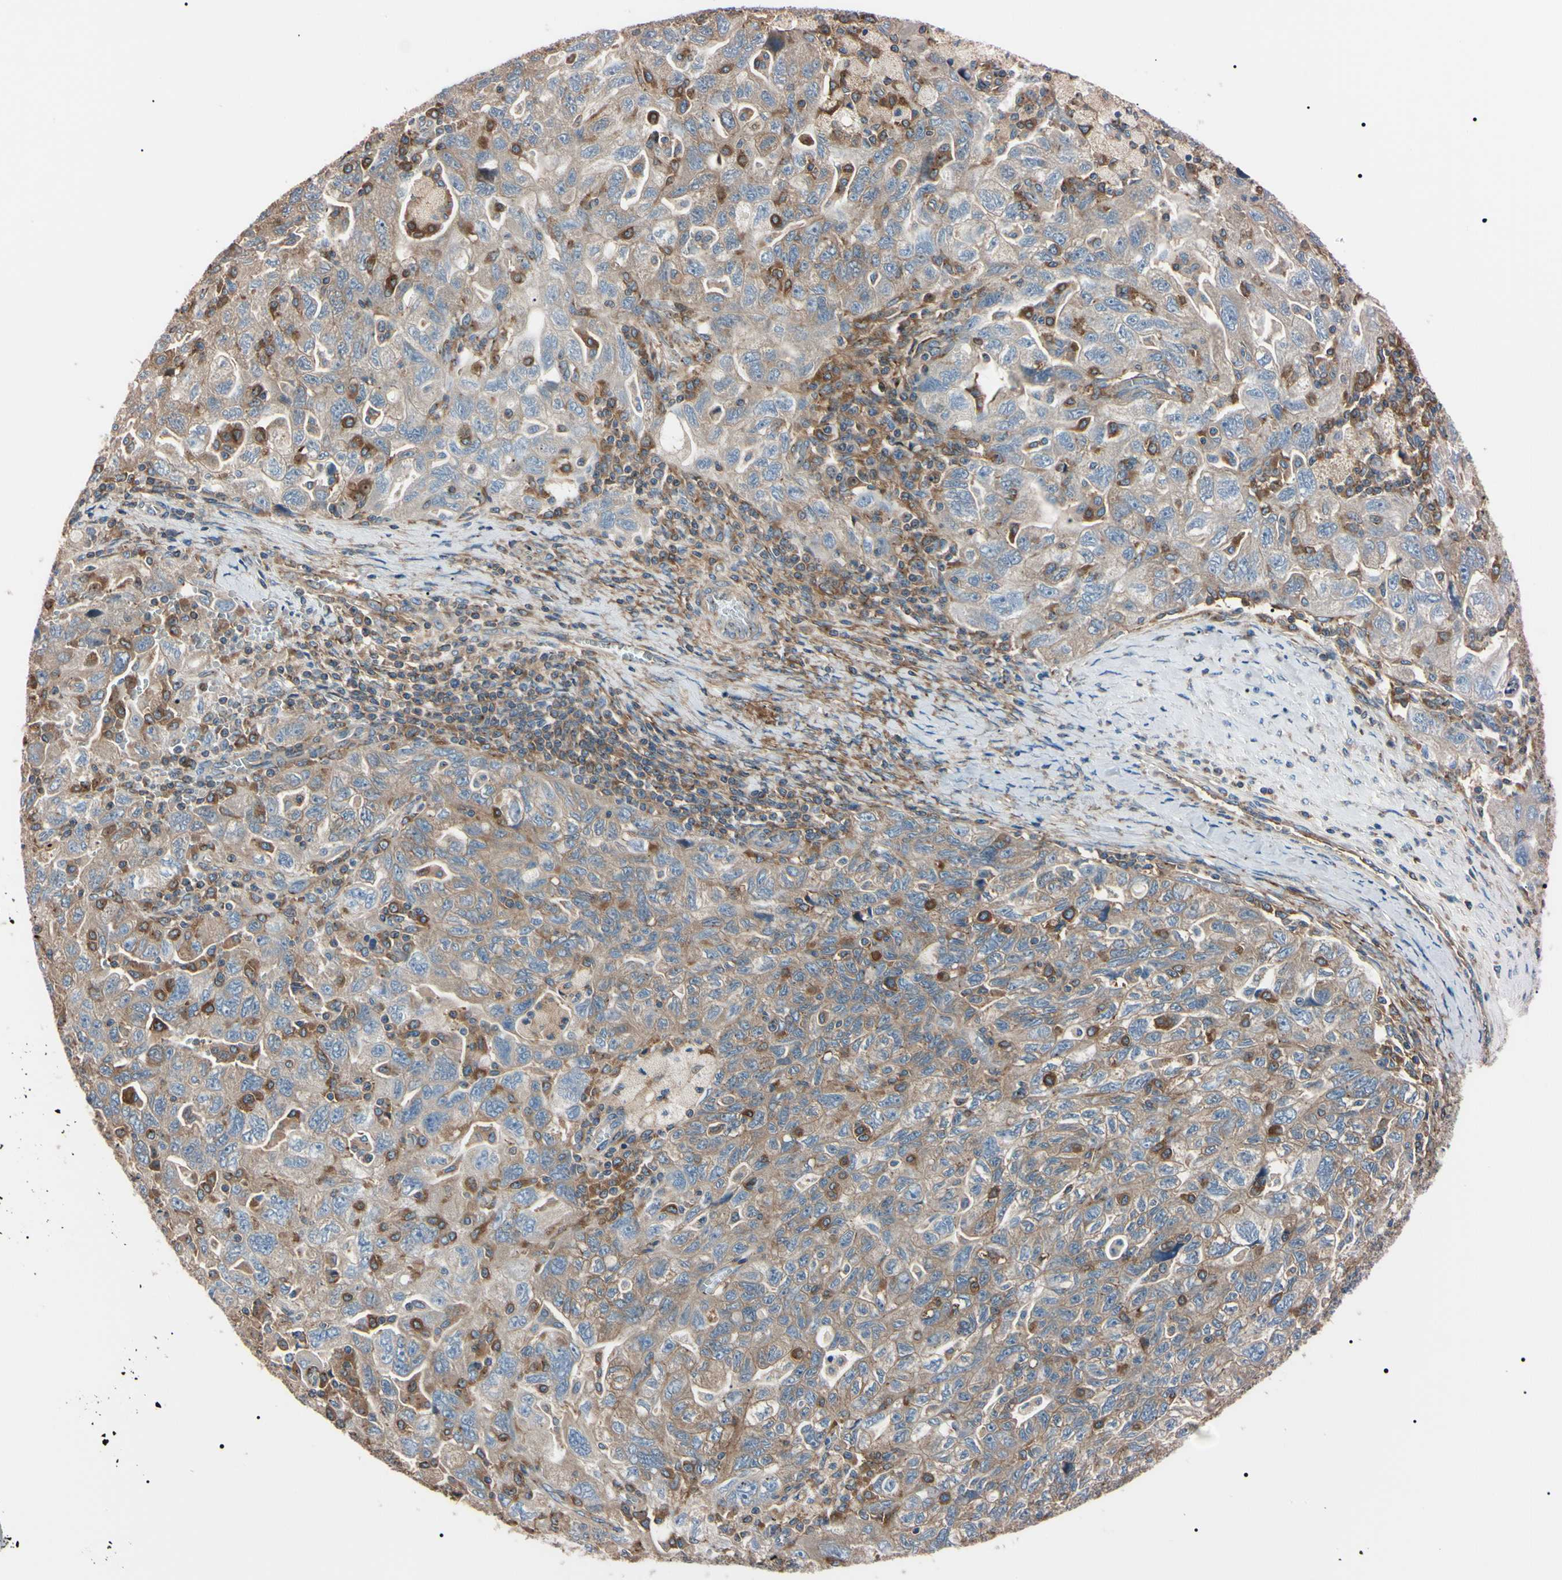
{"staining": {"intensity": "moderate", "quantity": "25%-75%", "location": "cytoplasmic/membranous"}, "tissue": "ovarian cancer", "cell_type": "Tumor cells", "image_type": "cancer", "snomed": [{"axis": "morphology", "description": "Carcinoma, NOS"}, {"axis": "morphology", "description": "Cystadenocarcinoma, serous, NOS"}, {"axis": "topography", "description": "Ovary"}], "caption": "Immunohistochemical staining of ovarian cancer reveals moderate cytoplasmic/membranous protein staining in approximately 25%-75% of tumor cells. (Brightfield microscopy of DAB IHC at high magnification).", "gene": "PRKACA", "patient": {"sex": "female", "age": 69}}